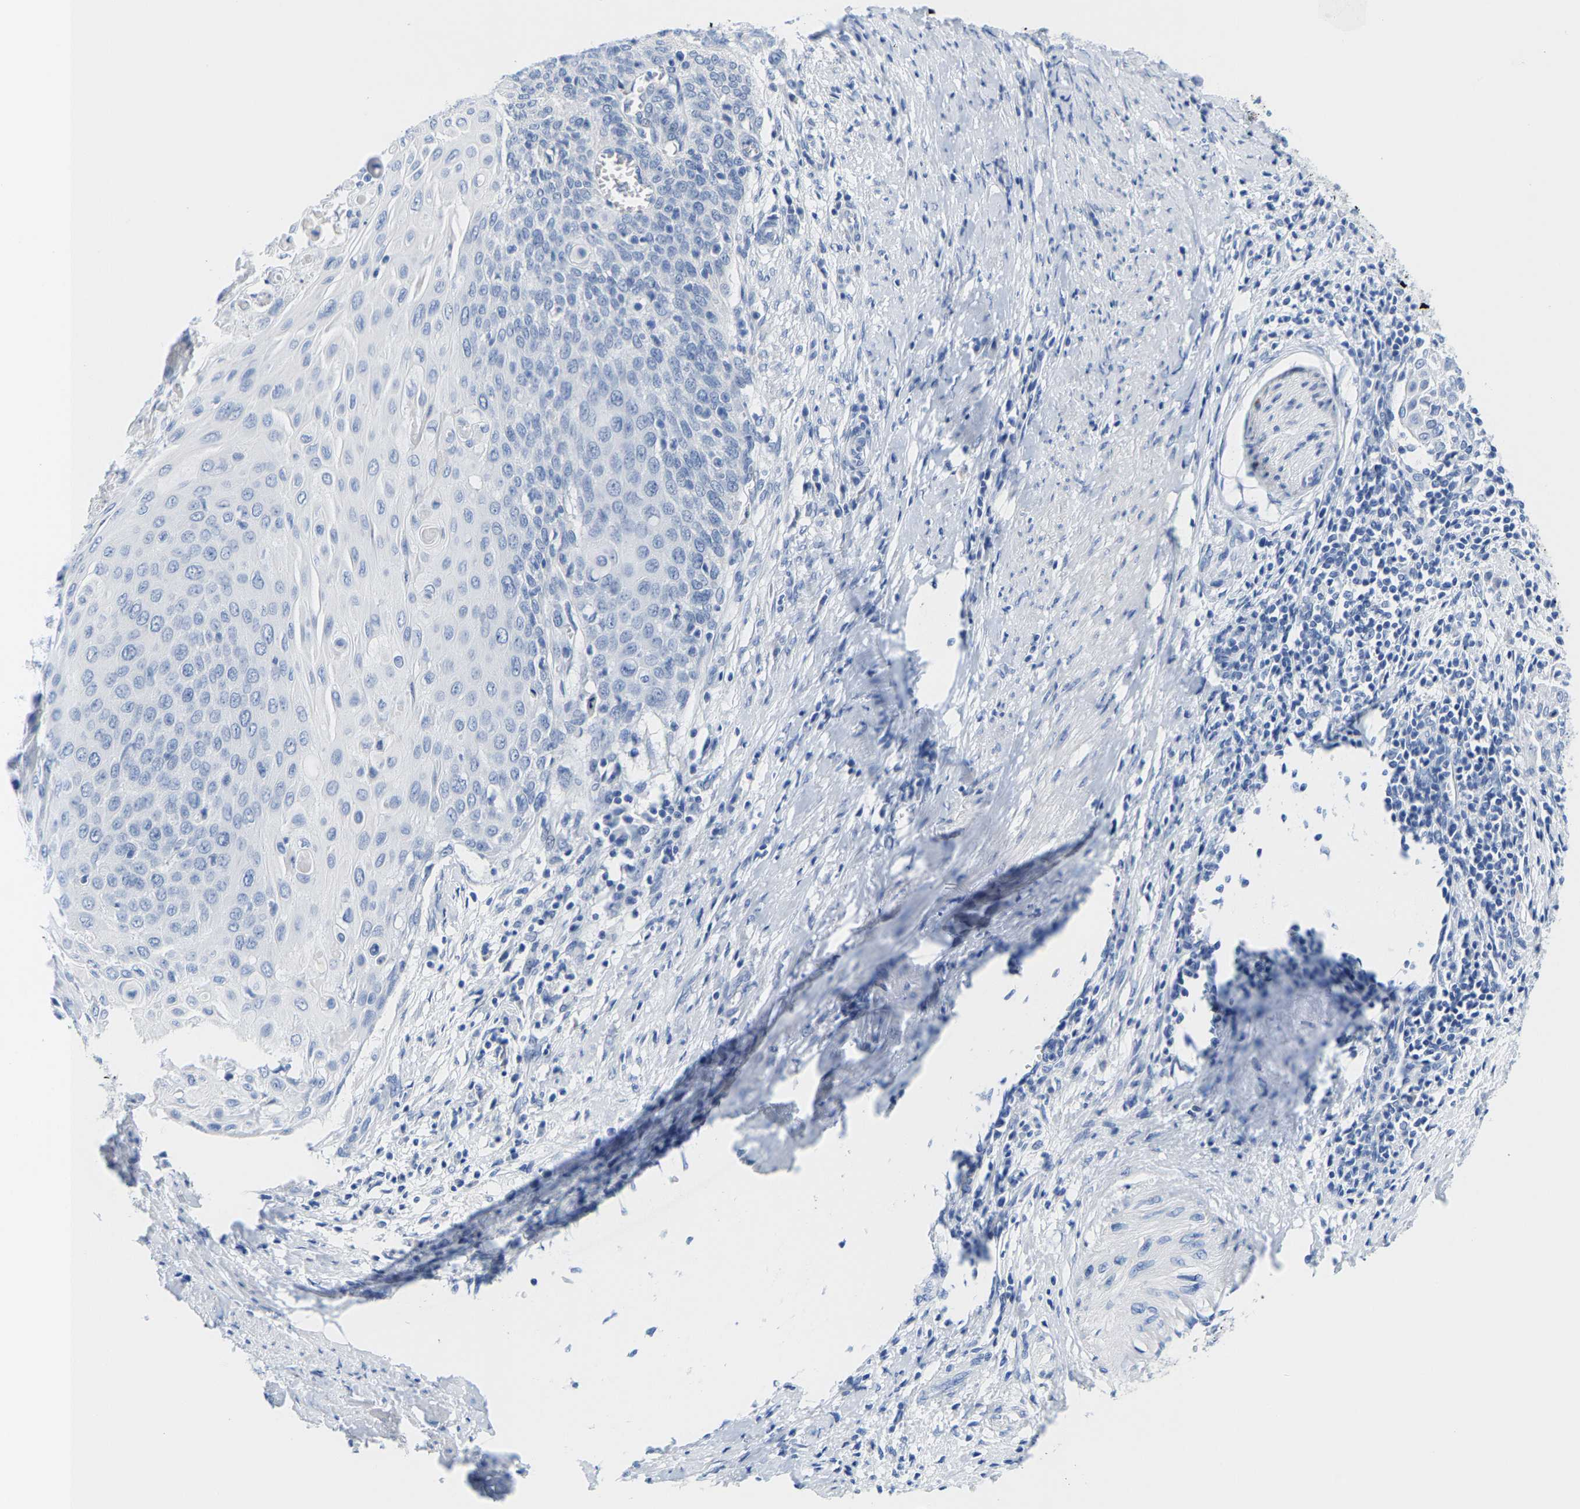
{"staining": {"intensity": "negative", "quantity": "none", "location": "none"}, "tissue": "cervical cancer", "cell_type": "Tumor cells", "image_type": "cancer", "snomed": [{"axis": "morphology", "description": "Squamous cell carcinoma, NOS"}, {"axis": "topography", "description": "Cervix"}], "caption": "Cervical cancer stained for a protein using immunohistochemistry (IHC) displays no staining tumor cells.", "gene": "KLHL1", "patient": {"sex": "female", "age": 39}}